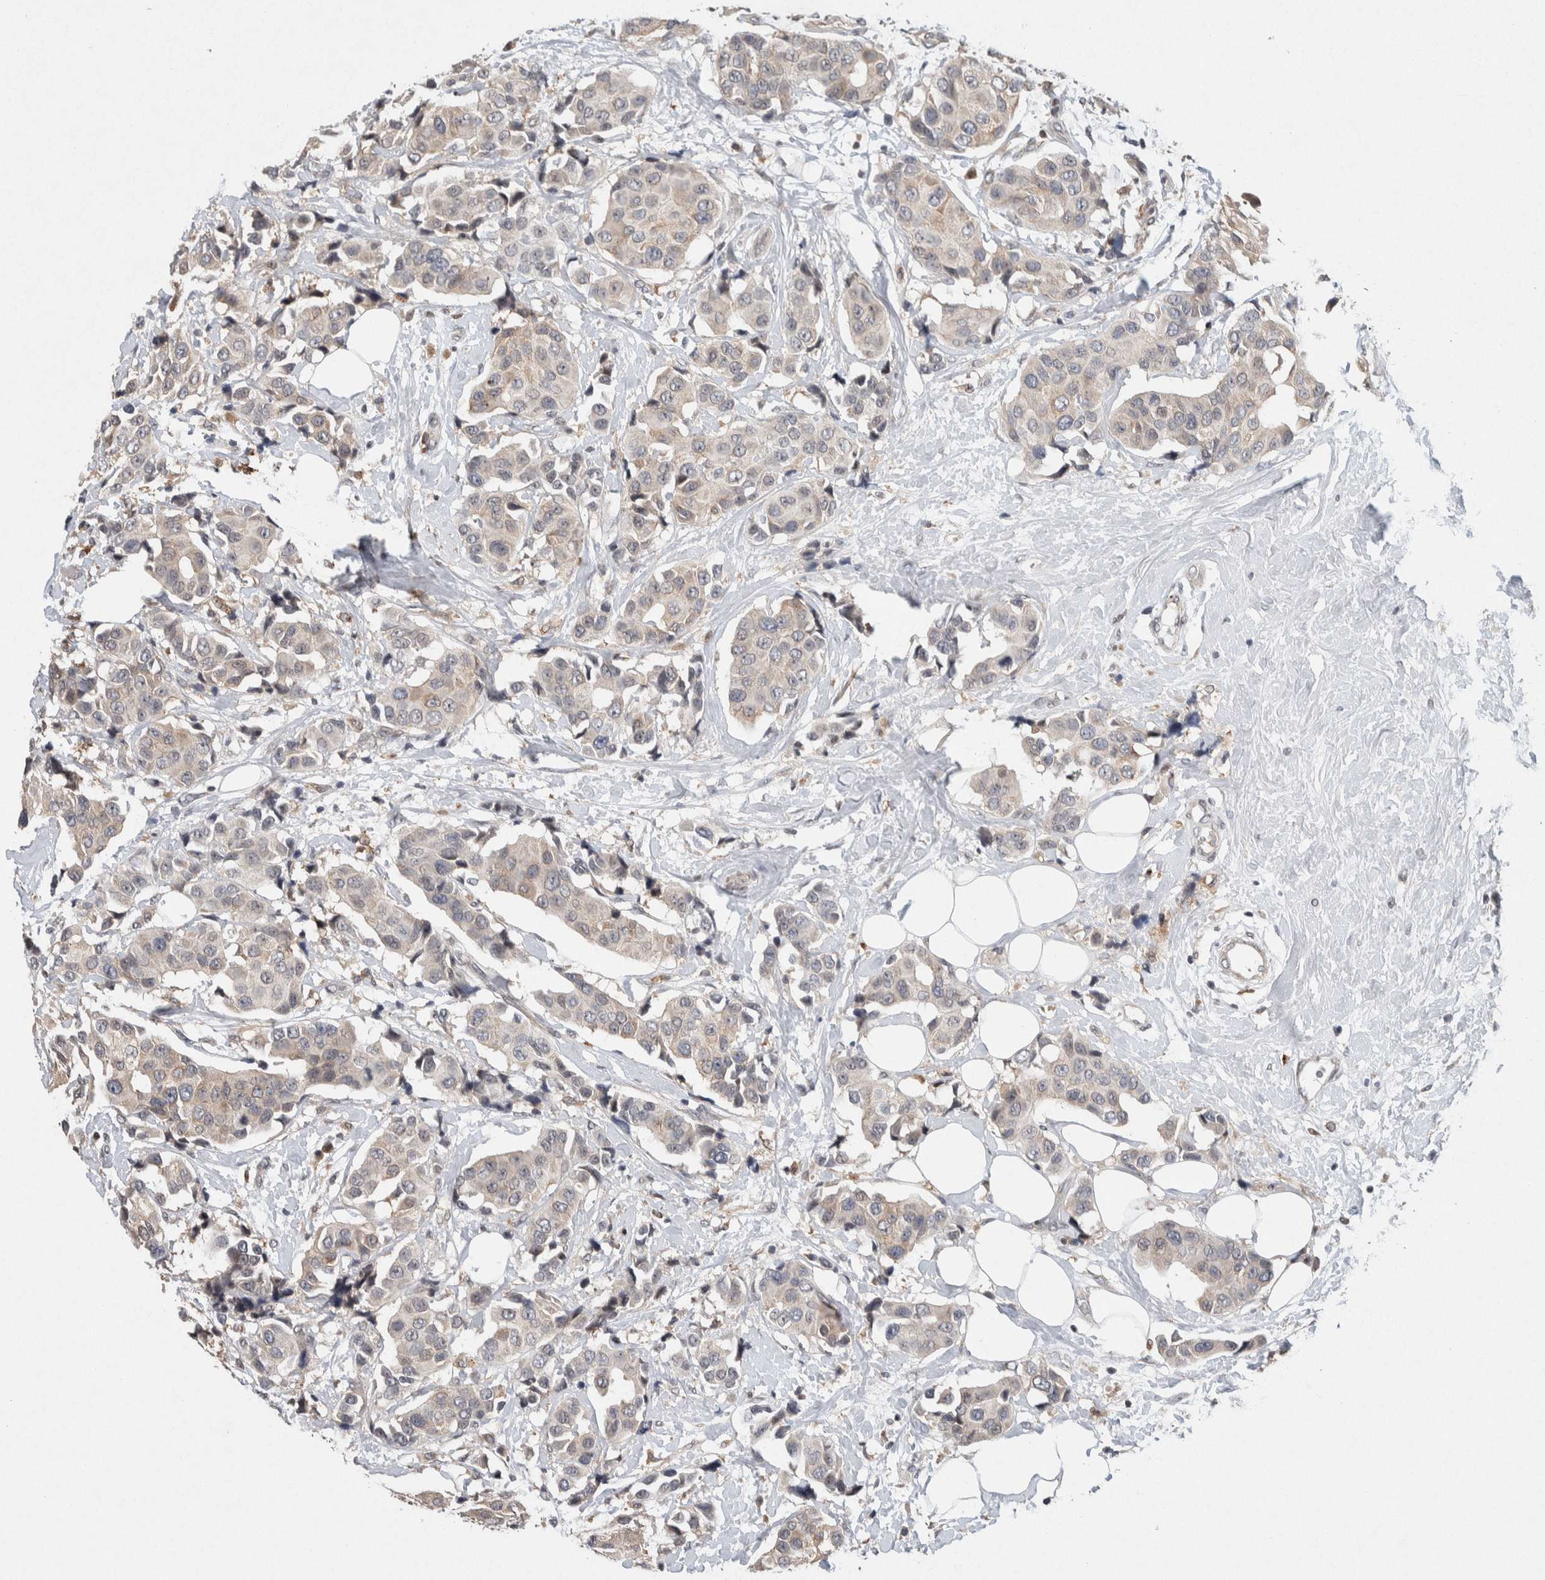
{"staining": {"intensity": "weak", "quantity": "<25%", "location": "cytoplasmic/membranous"}, "tissue": "breast cancer", "cell_type": "Tumor cells", "image_type": "cancer", "snomed": [{"axis": "morphology", "description": "Normal tissue, NOS"}, {"axis": "morphology", "description": "Duct carcinoma"}, {"axis": "topography", "description": "Breast"}], "caption": "Protein analysis of invasive ductal carcinoma (breast) exhibits no significant staining in tumor cells.", "gene": "KCNK1", "patient": {"sex": "female", "age": 39}}